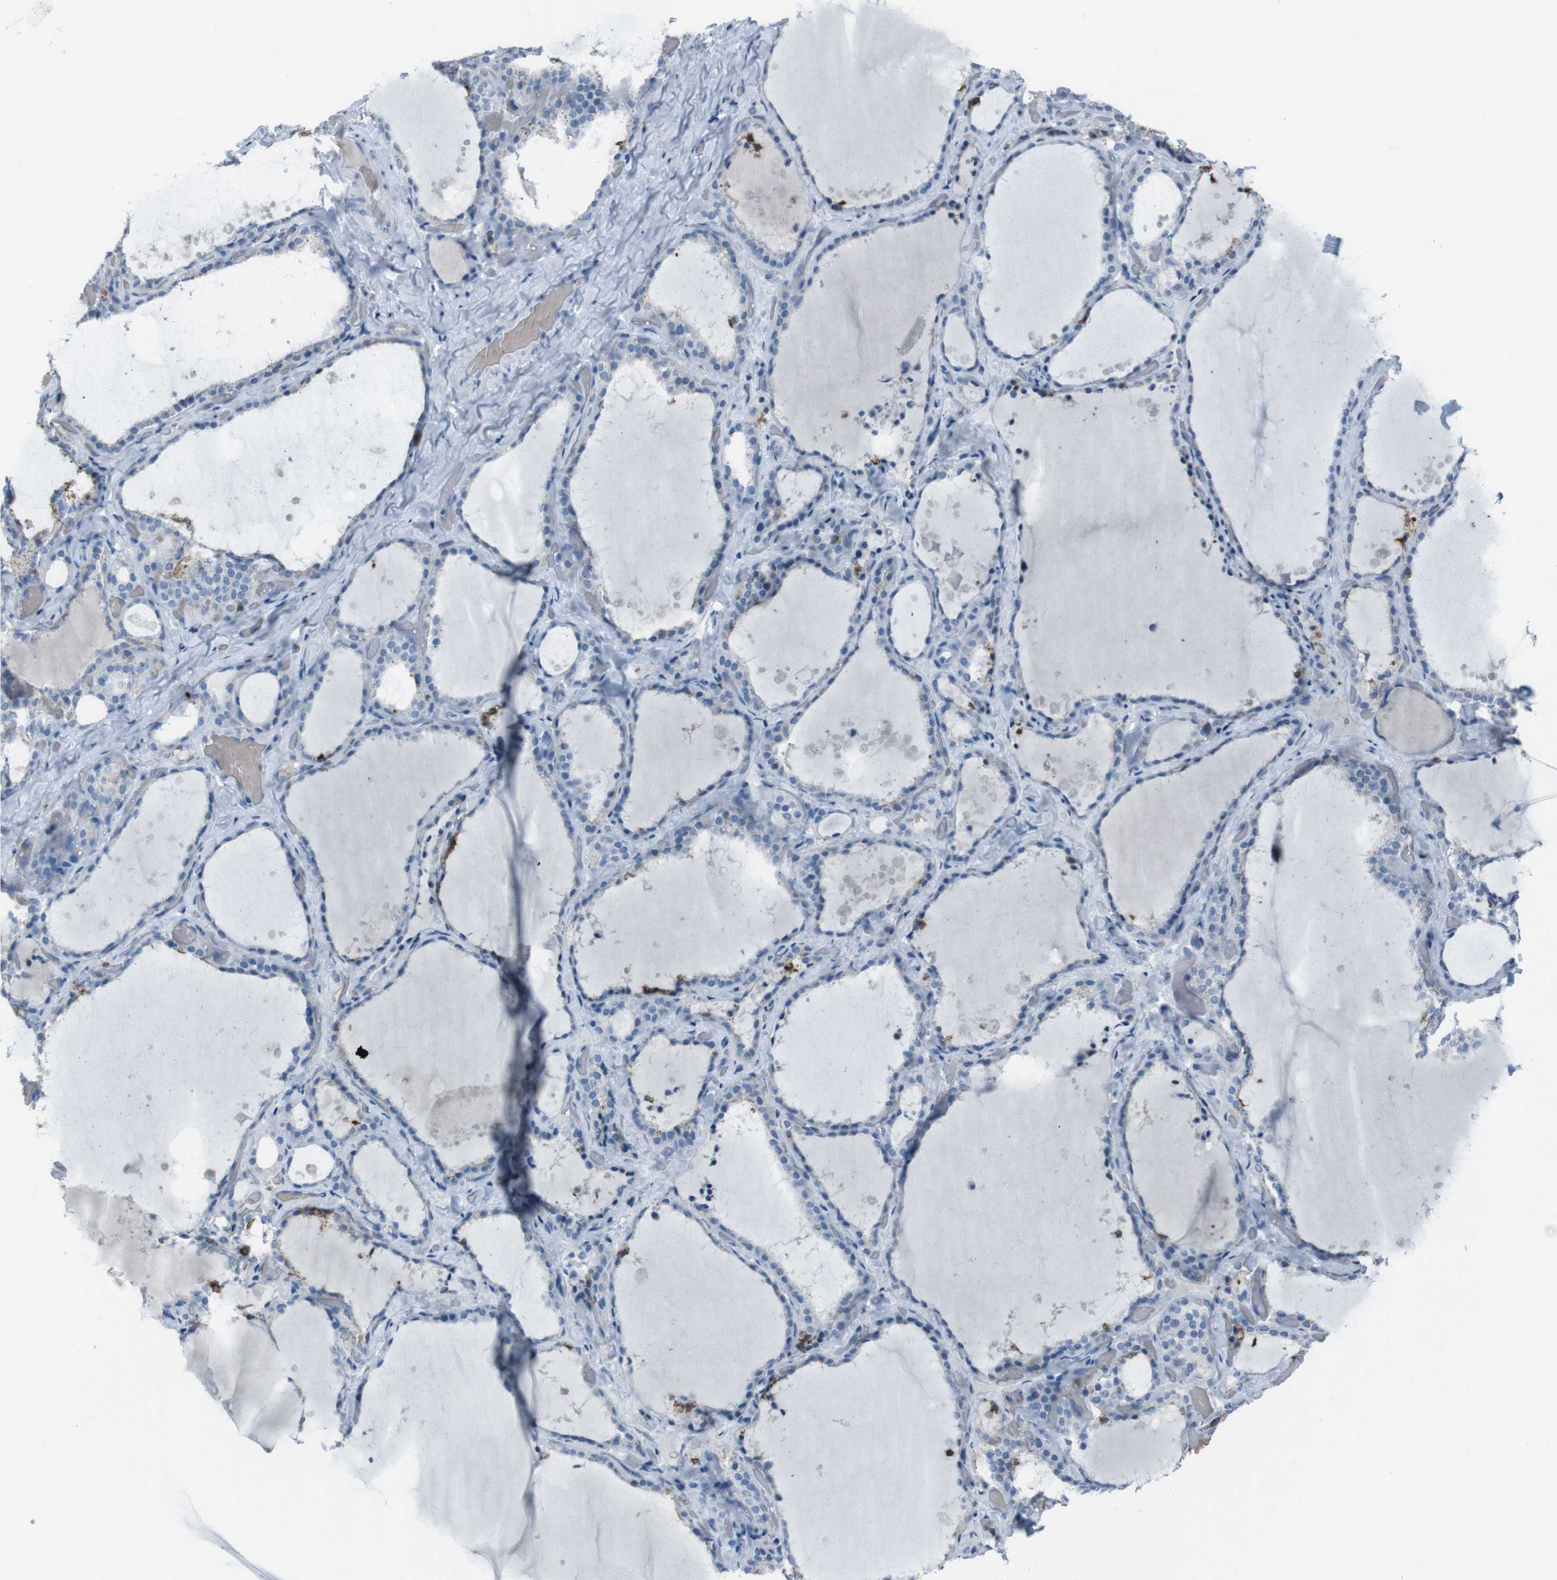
{"staining": {"intensity": "strong", "quantity": "<25%", "location": "cytoplasmic/membranous"}, "tissue": "thyroid gland", "cell_type": "Glandular cells", "image_type": "normal", "snomed": [{"axis": "morphology", "description": "Normal tissue, NOS"}, {"axis": "topography", "description": "Thyroid gland"}], "caption": "Thyroid gland stained for a protein reveals strong cytoplasmic/membranous positivity in glandular cells. The staining was performed using DAB, with brown indicating positive protein expression. Nuclei are stained blue with hematoxylin.", "gene": "ST6GAL1", "patient": {"sex": "female", "age": 44}}